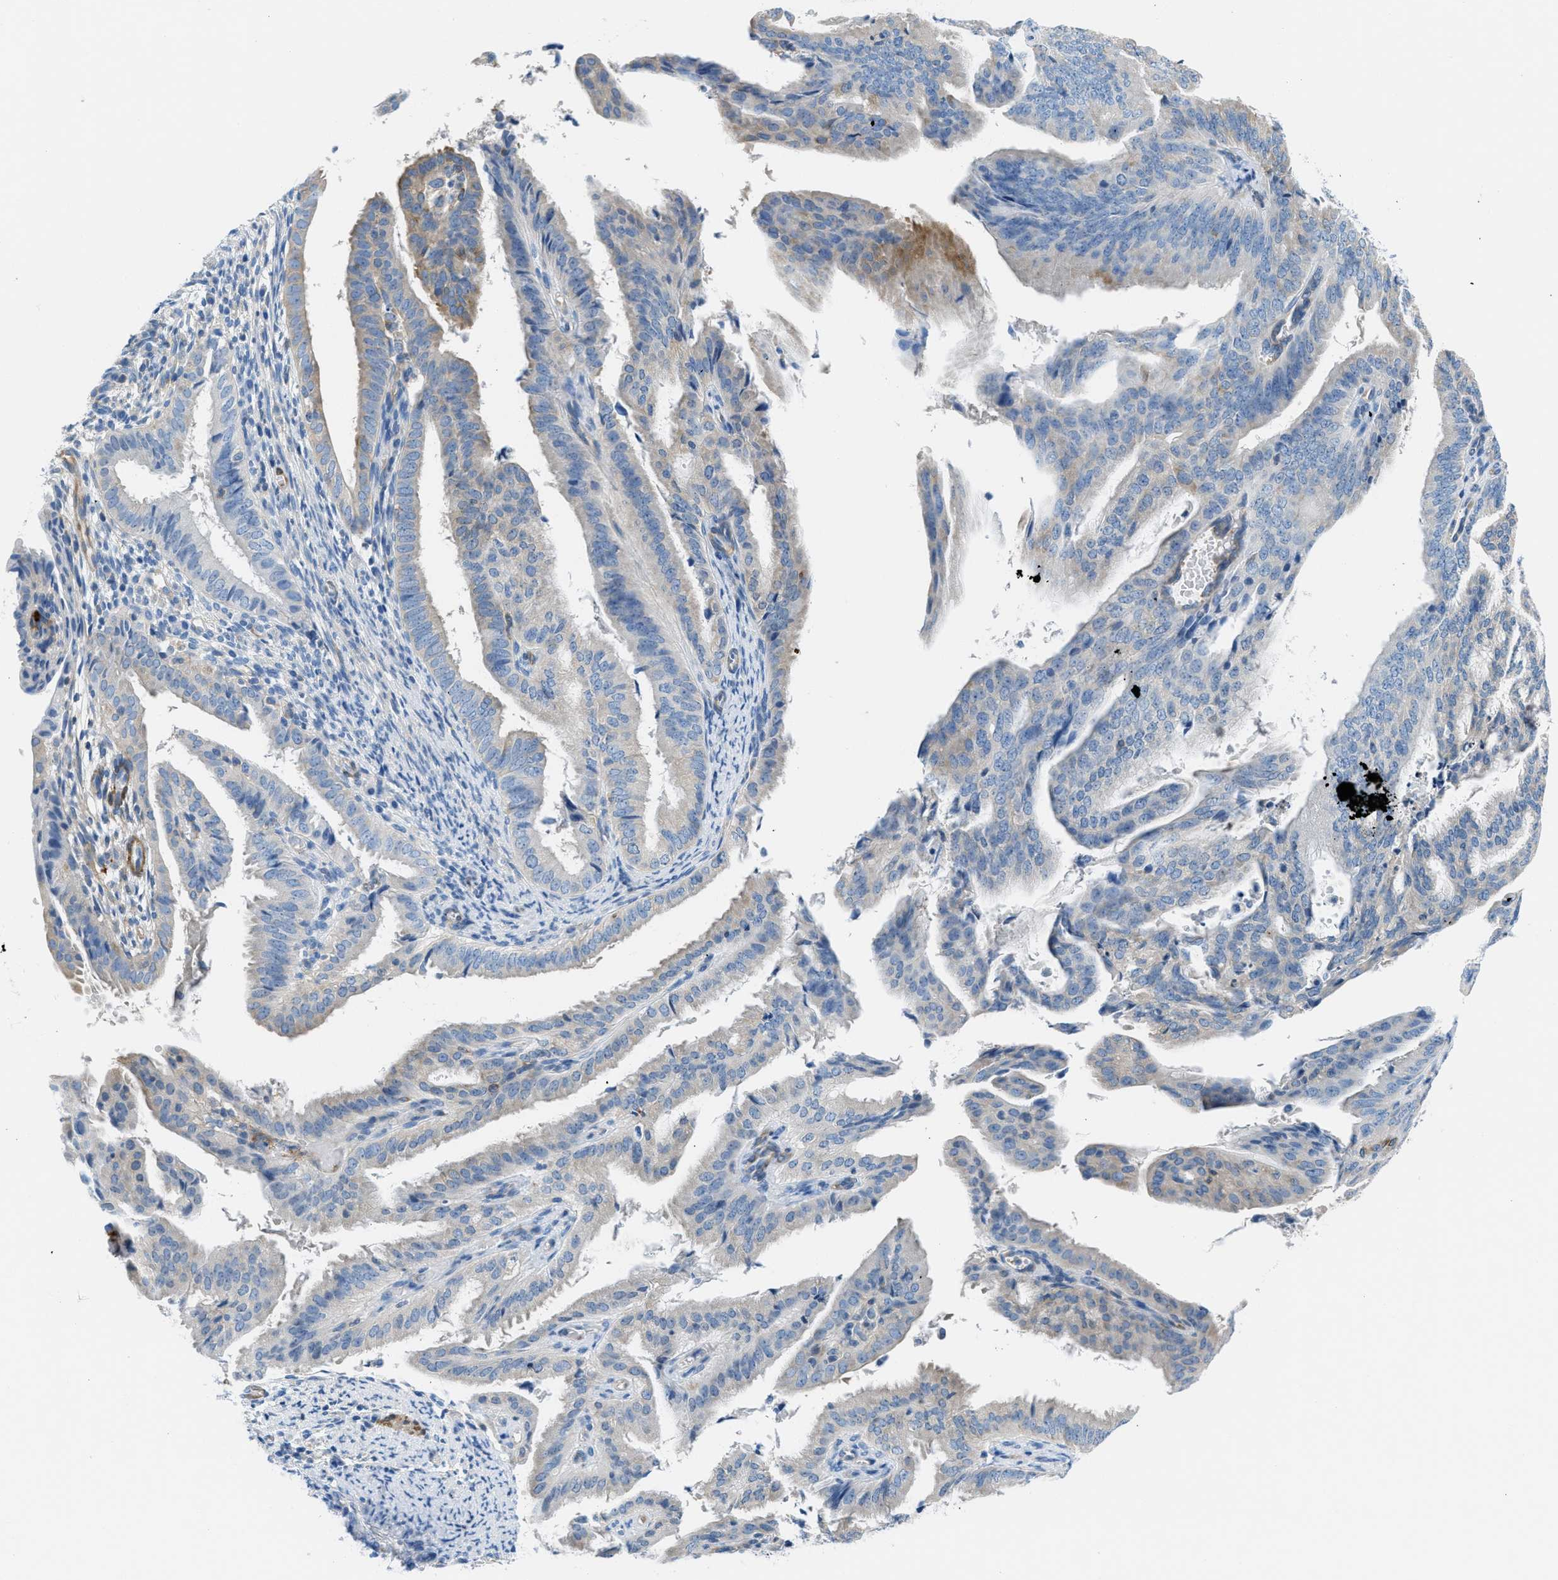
{"staining": {"intensity": "weak", "quantity": "<25%", "location": "cytoplasmic/membranous"}, "tissue": "endometrial cancer", "cell_type": "Tumor cells", "image_type": "cancer", "snomed": [{"axis": "morphology", "description": "Adenocarcinoma, NOS"}, {"axis": "topography", "description": "Endometrium"}], "caption": "This is an immunohistochemistry photomicrograph of human endometrial adenocarcinoma. There is no staining in tumor cells.", "gene": "MAPRE2", "patient": {"sex": "female", "age": 58}}